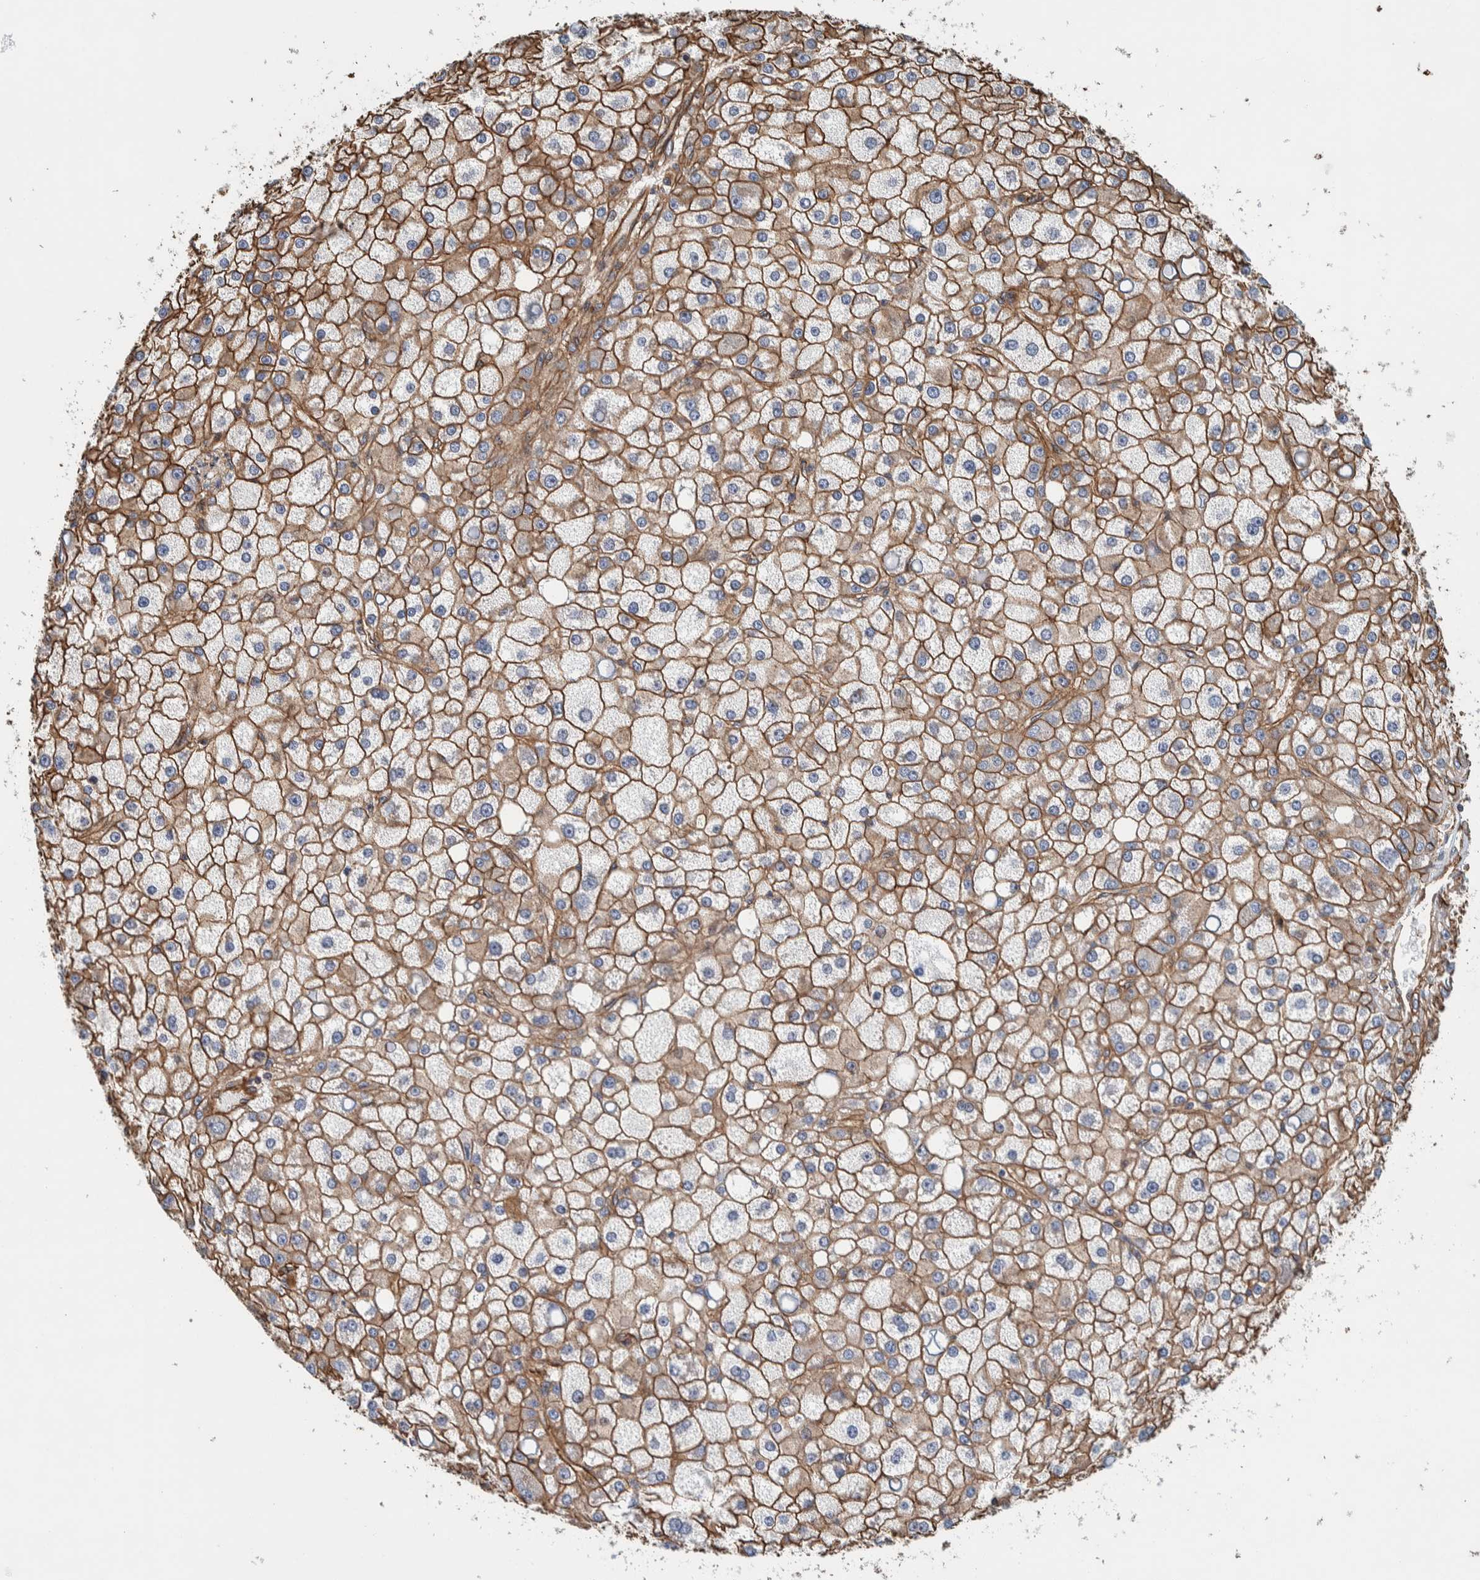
{"staining": {"intensity": "moderate", "quantity": ">75%", "location": "cytoplasmic/membranous"}, "tissue": "liver cancer", "cell_type": "Tumor cells", "image_type": "cancer", "snomed": [{"axis": "morphology", "description": "Carcinoma, Hepatocellular, NOS"}, {"axis": "topography", "description": "Liver"}], "caption": "This histopathology image demonstrates immunohistochemistry (IHC) staining of liver hepatocellular carcinoma, with medium moderate cytoplasmic/membranous positivity in about >75% of tumor cells.", "gene": "PKD1L1", "patient": {"sex": "male", "age": 67}}